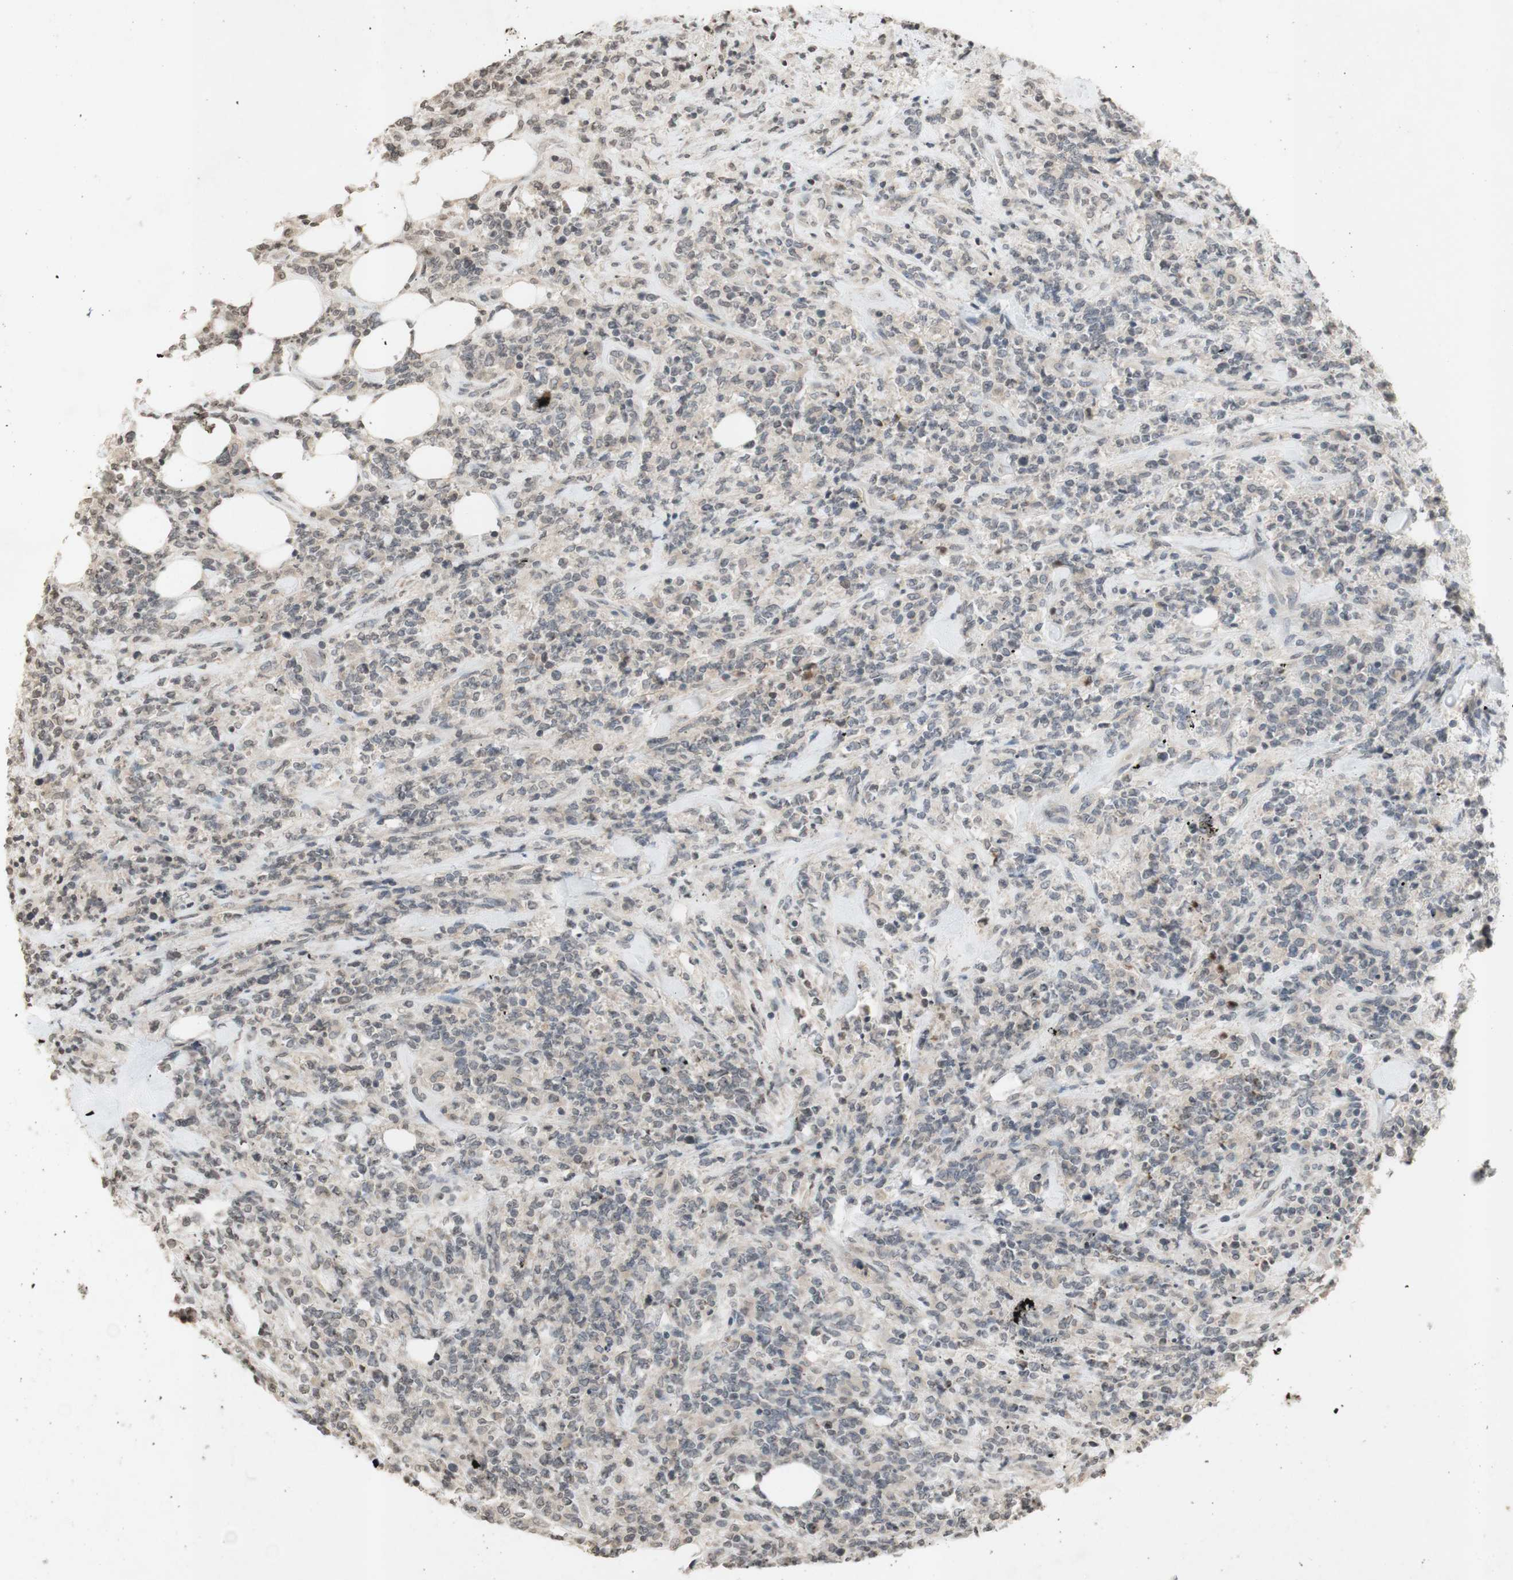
{"staining": {"intensity": "negative", "quantity": "none", "location": "none"}, "tissue": "lymphoma", "cell_type": "Tumor cells", "image_type": "cancer", "snomed": [{"axis": "morphology", "description": "Malignant lymphoma, non-Hodgkin's type, High grade"}, {"axis": "topography", "description": "Soft tissue"}], "caption": "Tumor cells show no significant protein staining in malignant lymphoma, non-Hodgkin's type (high-grade).", "gene": "GLI1", "patient": {"sex": "male", "age": 18}}